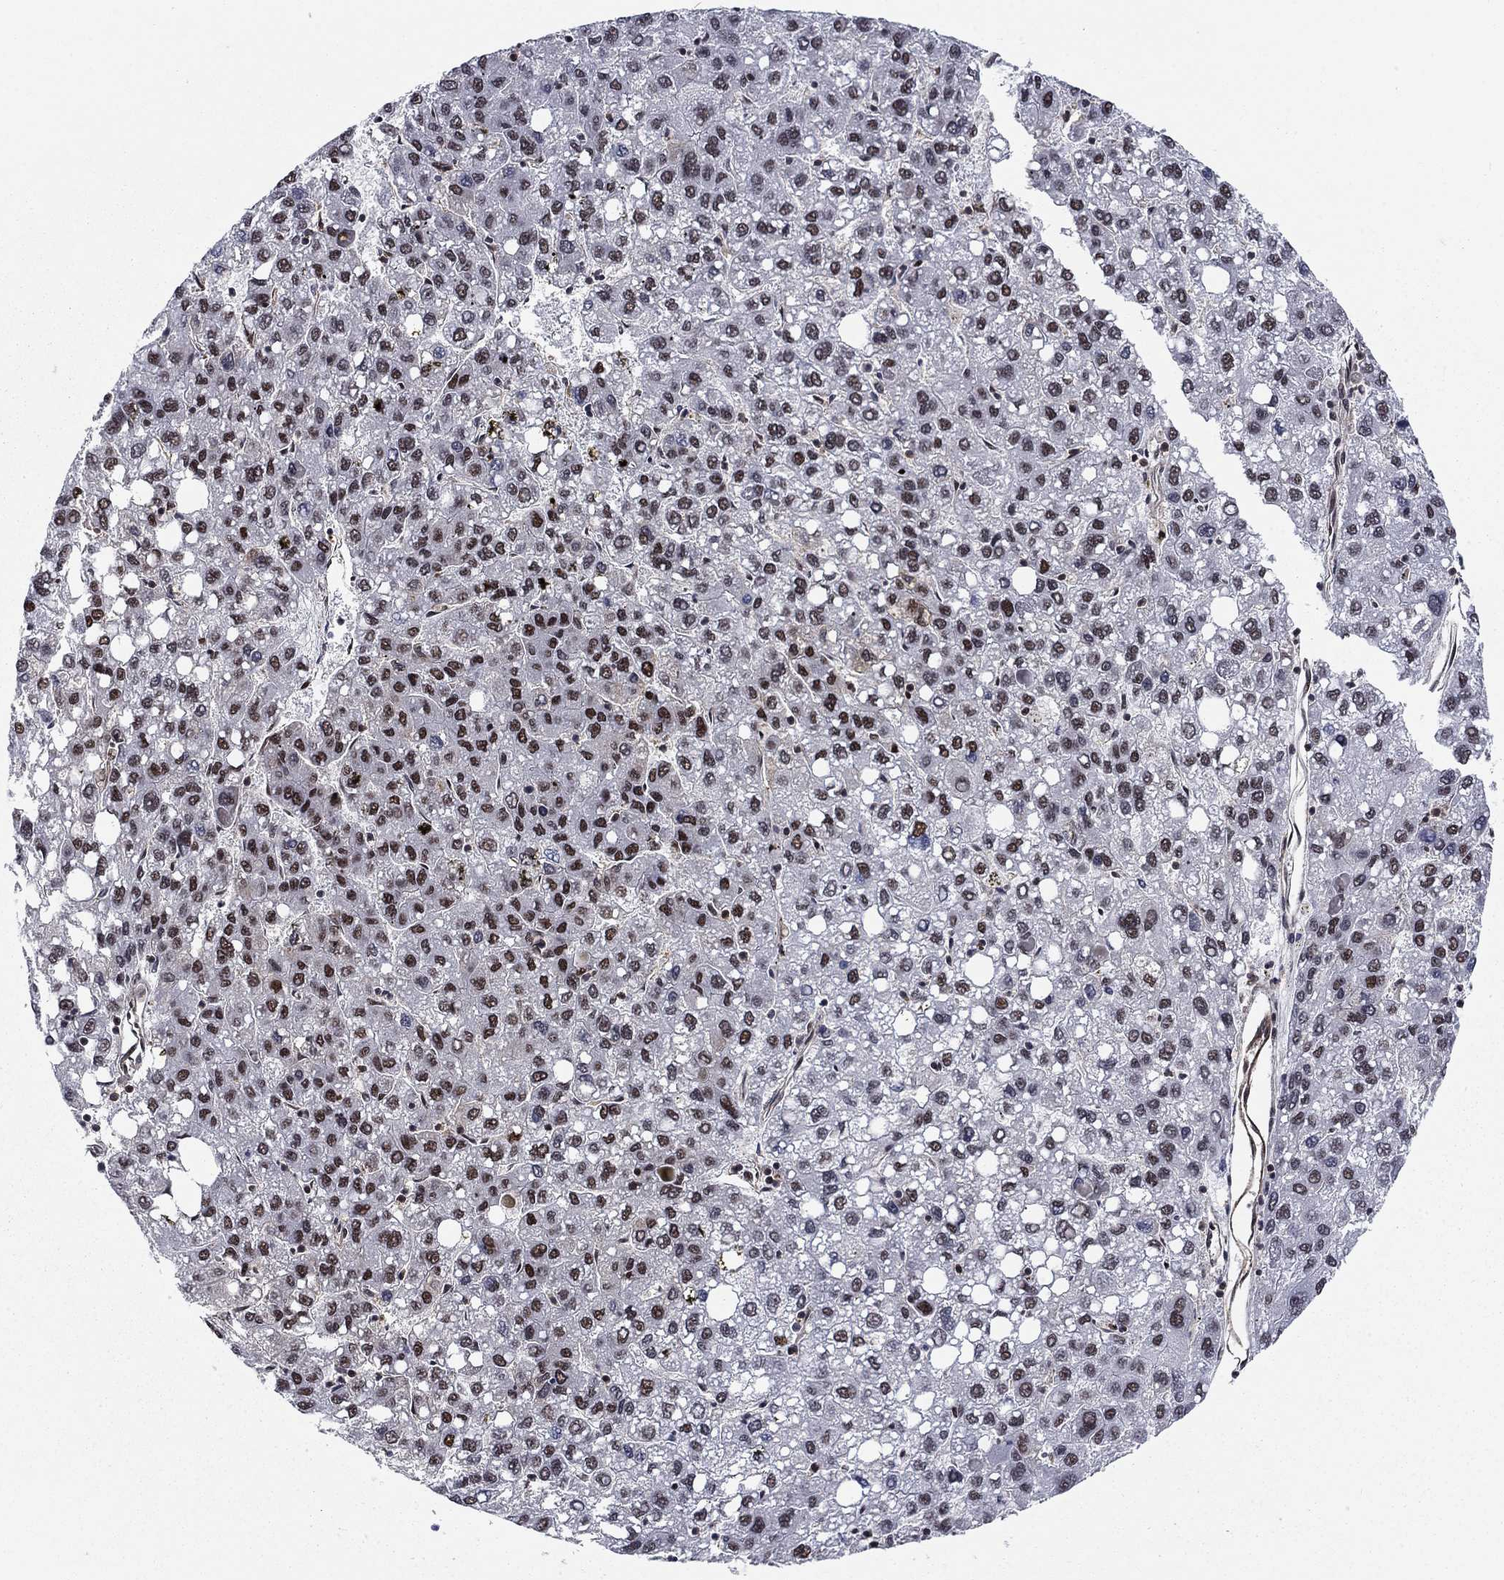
{"staining": {"intensity": "strong", "quantity": "25%-75%", "location": "nuclear"}, "tissue": "liver cancer", "cell_type": "Tumor cells", "image_type": "cancer", "snomed": [{"axis": "morphology", "description": "Carcinoma, Hepatocellular, NOS"}, {"axis": "topography", "description": "Liver"}], "caption": "Tumor cells exhibit high levels of strong nuclear positivity in about 25%-75% of cells in human liver hepatocellular carcinoma.", "gene": "RPRD1B", "patient": {"sex": "female", "age": 82}}